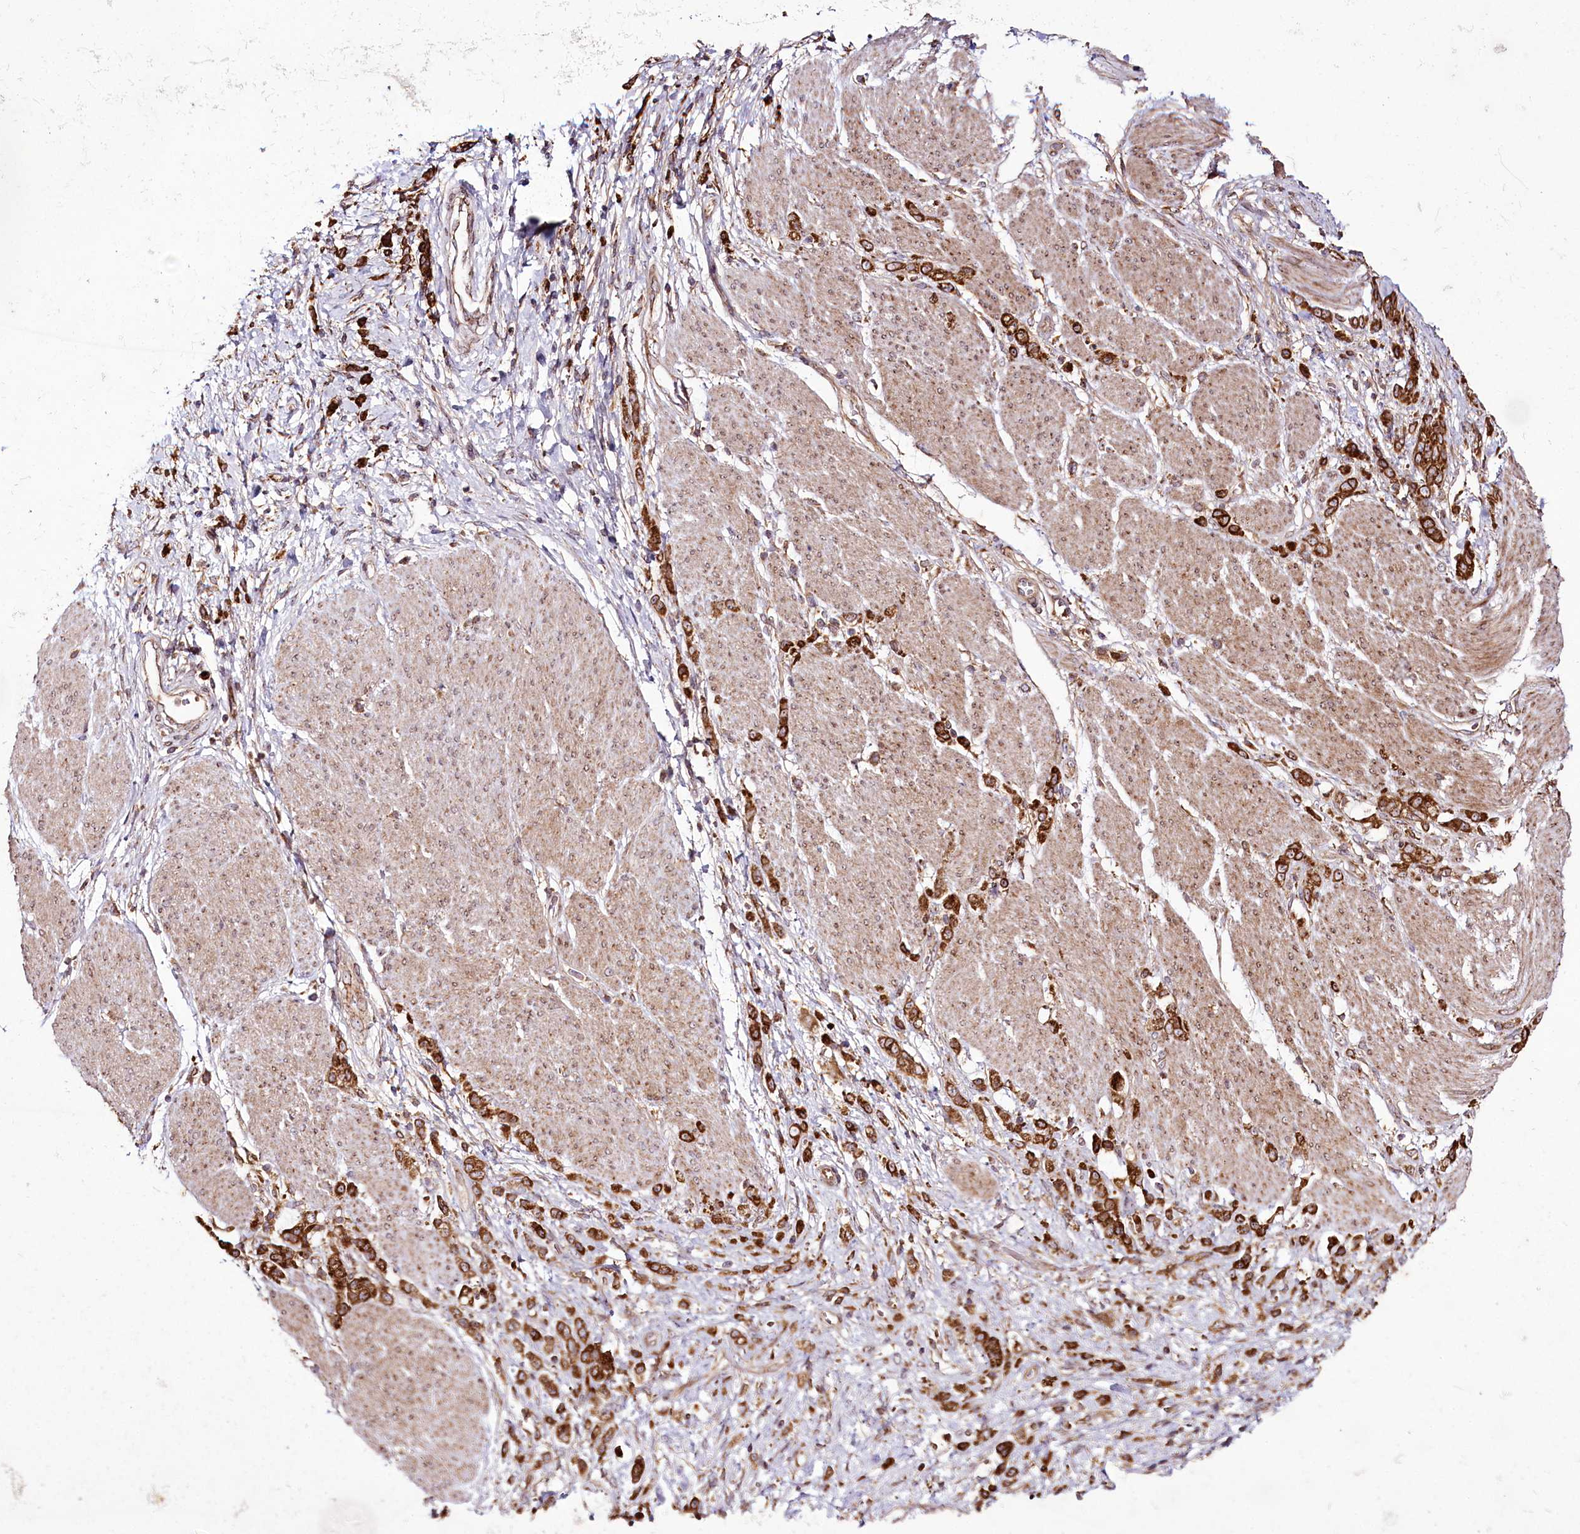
{"staining": {"intensity": "strong", "quantity": ">75%", "location": "cytoplasmic/membranous"}, "tissue": "stomach cancer", "cell_type": "Tumor cells", "image_type": "cancer", "snomed": [{"axis": "morphology", "description": "Adenocarcinoma, NOS"}, {"axis": "topography", "description": "Stomach"}], "caption": "IHC of human stomach adenocarcinoma shows high levels of strong cytoplasmic/membranous positivity in about >75% of tumor cells.", "gene": "RAB7A", "patient": {"sex": "female", "age": 60}}